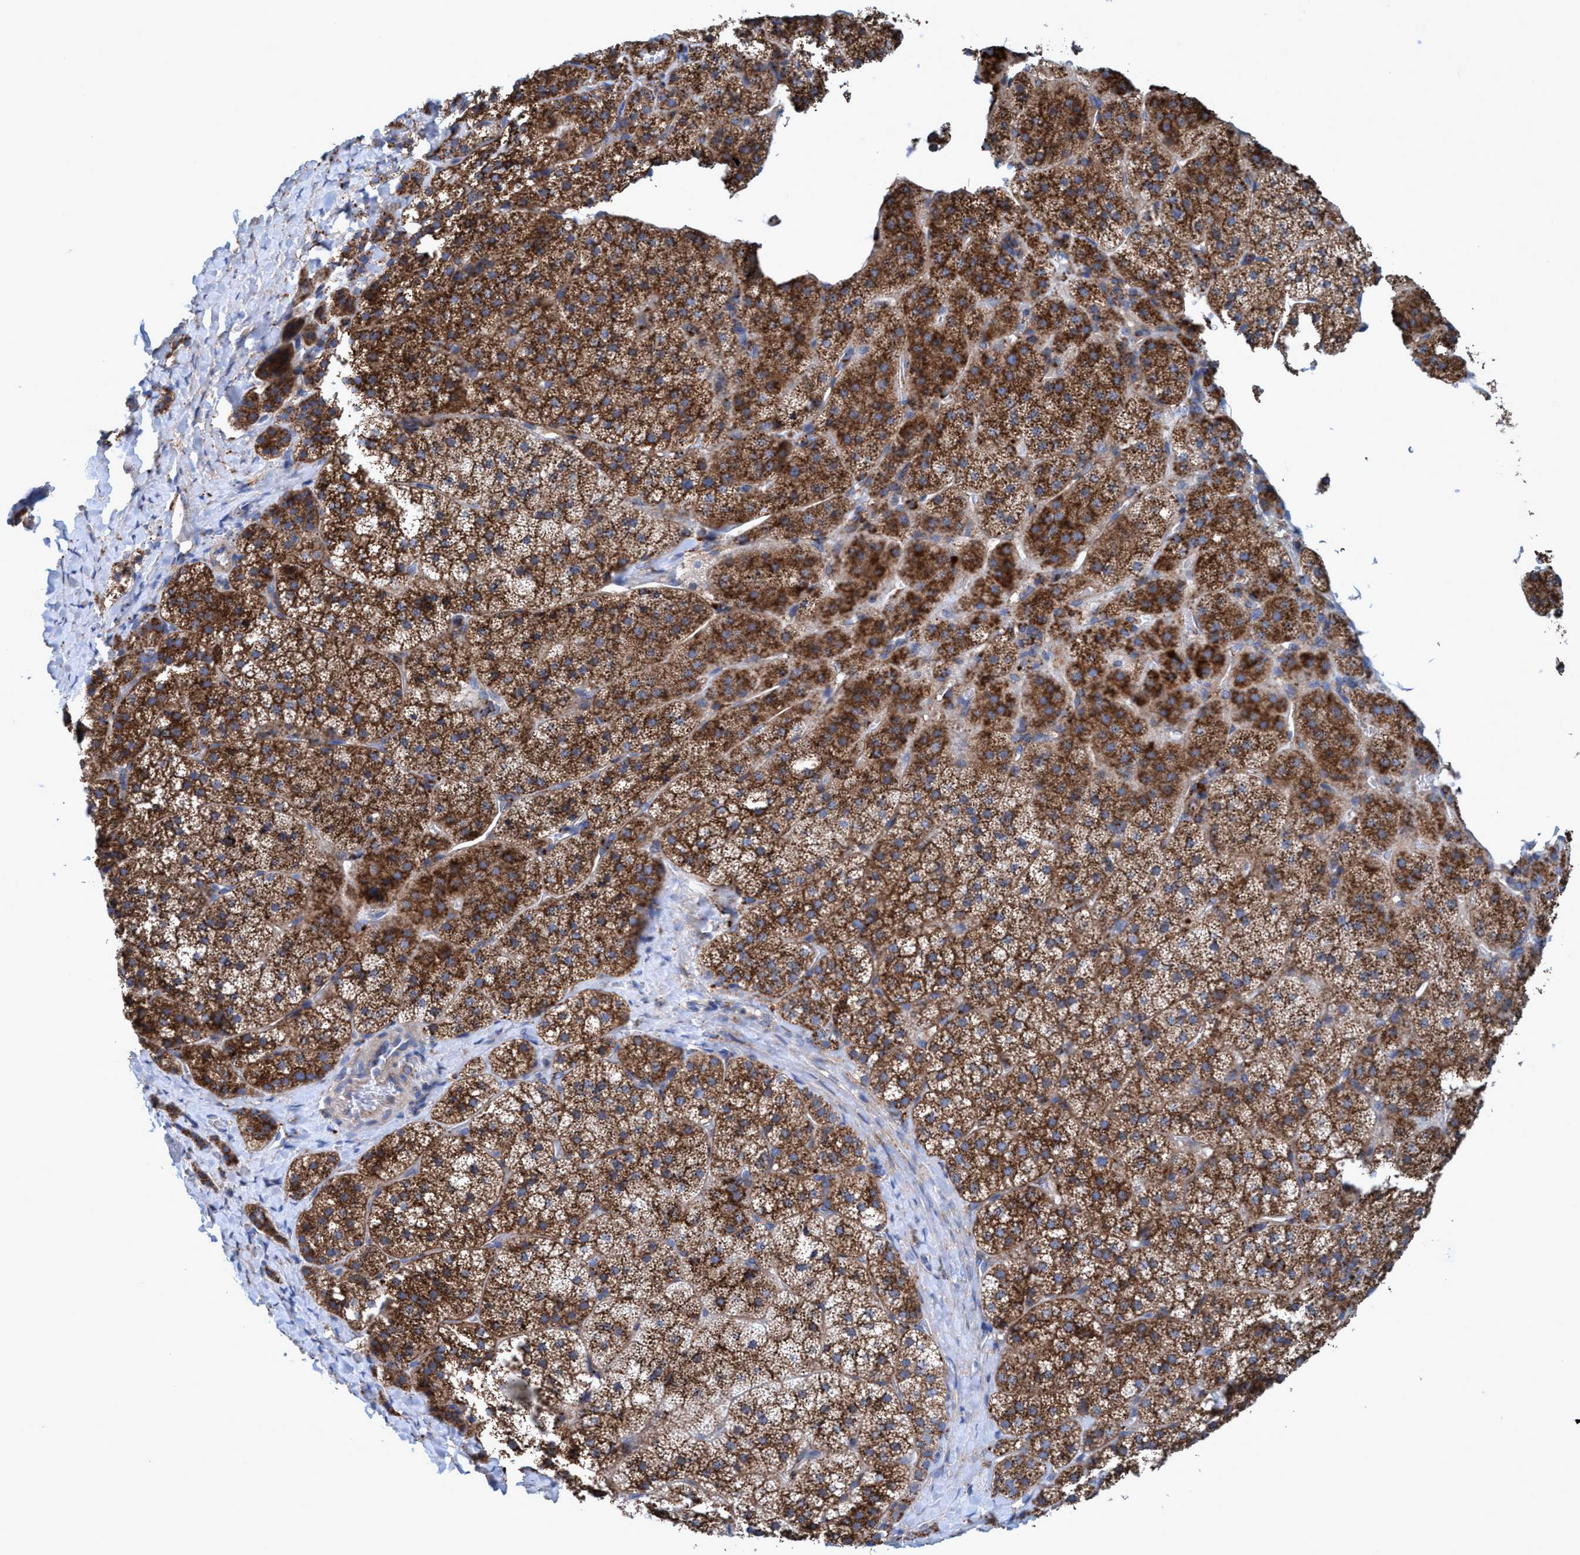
{"staining": {"intensity": "strong", "quantity": ">75%", "location": "cytoplasmic/membranous"}, "tissue": "adrenal gland", "cell_type": "Glandular cells", "image_type": "normal", "snomed": [{"axis": "morphology", "description": "Normal tissue, NOS"}, {"axis": "topography", "description": "Adrenal gland"}], "caption": "Protein analysis of unremarkable adrenal gland reveals strong cytoplasmic/membranous positivity in about >75% of glandular cells.", "gene": "TRIM65", "patient": {"sex": "female", "age": 44}}